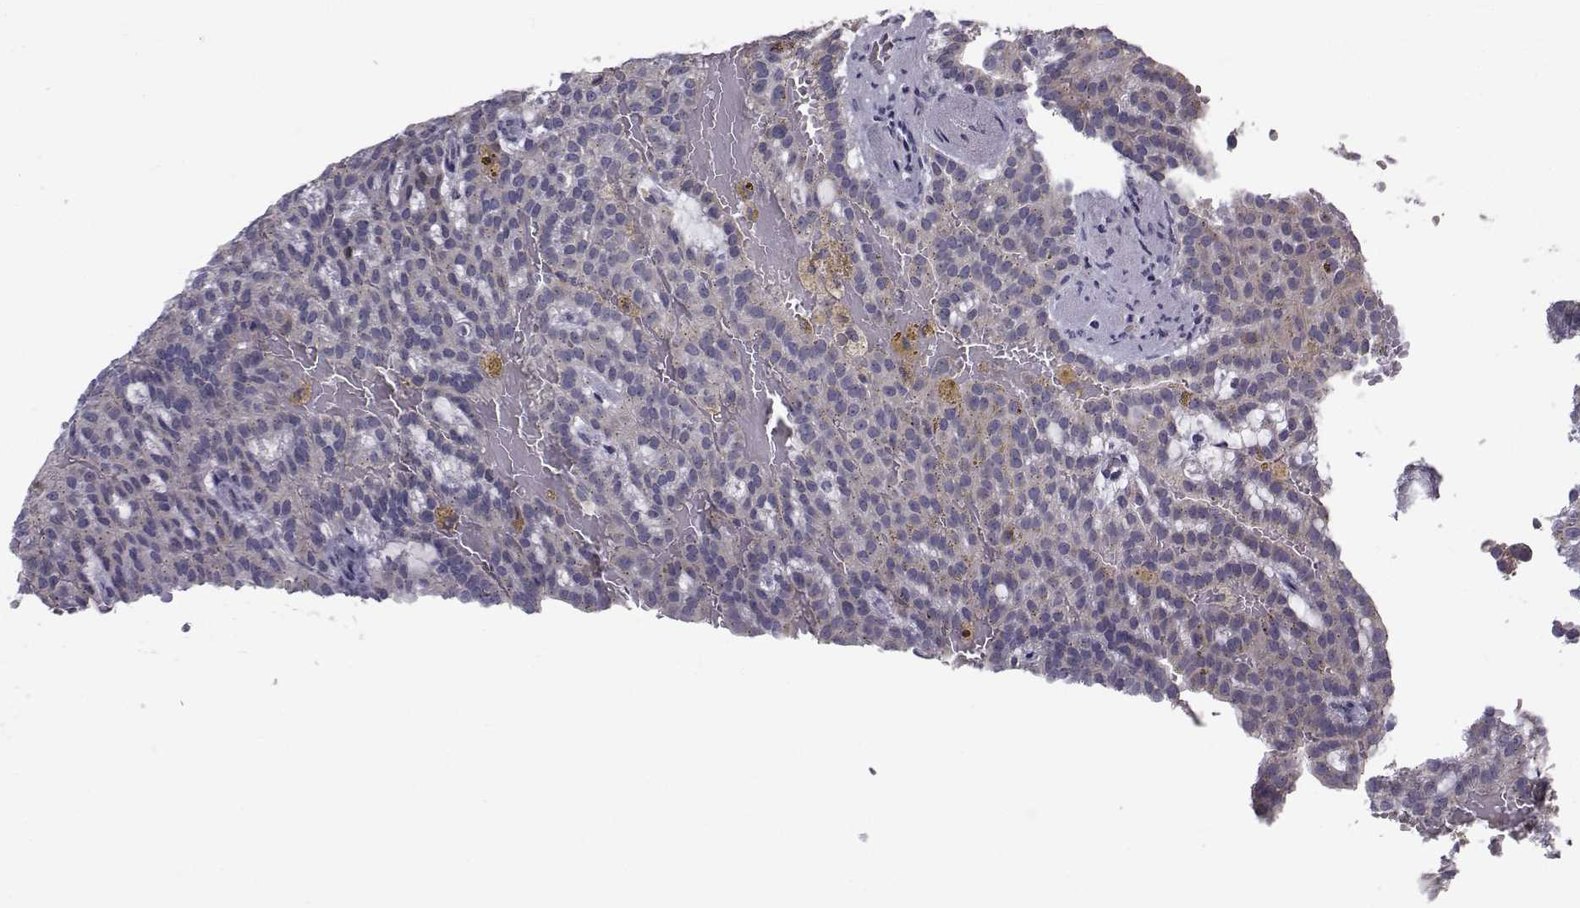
{"staining": {"intensity": "negative", "quantity": "none", "location": "none"}, "tissue": "renal cancer", "cell_type": "Tumor cells", "image_type": "cancer", "snomed": [{"axis": "morphology", "description": "Adenocarcinoma, NOS"}, {"axis": "topography", "description": "Kidney"}], "caption": "Immunohistochemistry (IHC) of human adenocarcinoma (renal) demonstrates no positivity in tumor cells. (Immunohistochemistry, brightfield microscopy, high magnification).", "gene": "ANGPT1", "patient": {"sex": "male", "age": 63}}